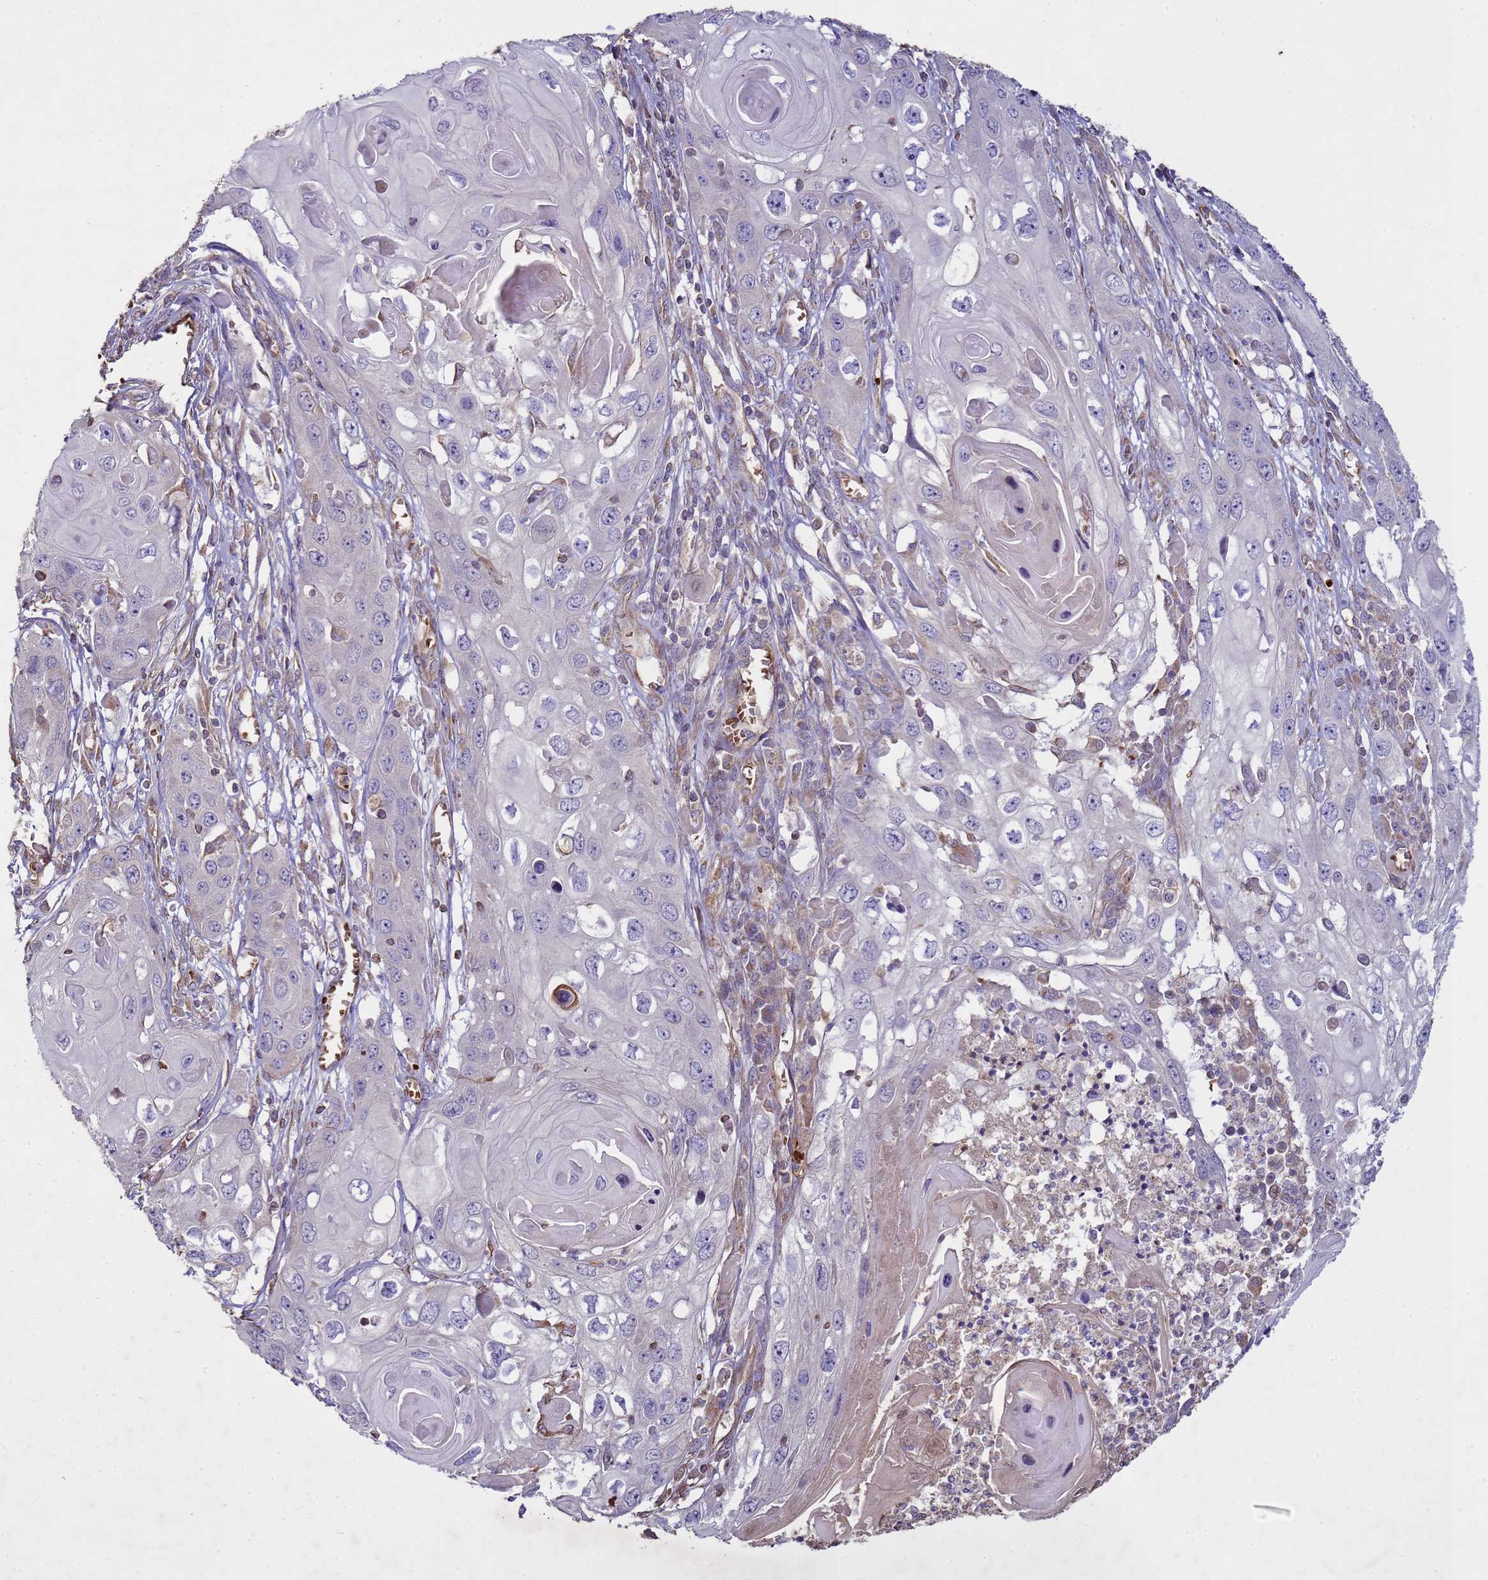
{"staining": {"intensity": "negative", "quantity": "none", "location": "none"}, "tissue": "skin cancer", "cell_type": "Tumor cells", "image_type": "cancer", "snomed": [{"axis": "morphology", "description": "Squamous cell carcinoma, NOS"}, {"axis": "topography", "description": "Skin"}], "caption": "Protein analysis of skin cancer shows no significant staining in tumor cells.", "gene": "SGIP1", "patient": {"sex": "male", "age": 55}}